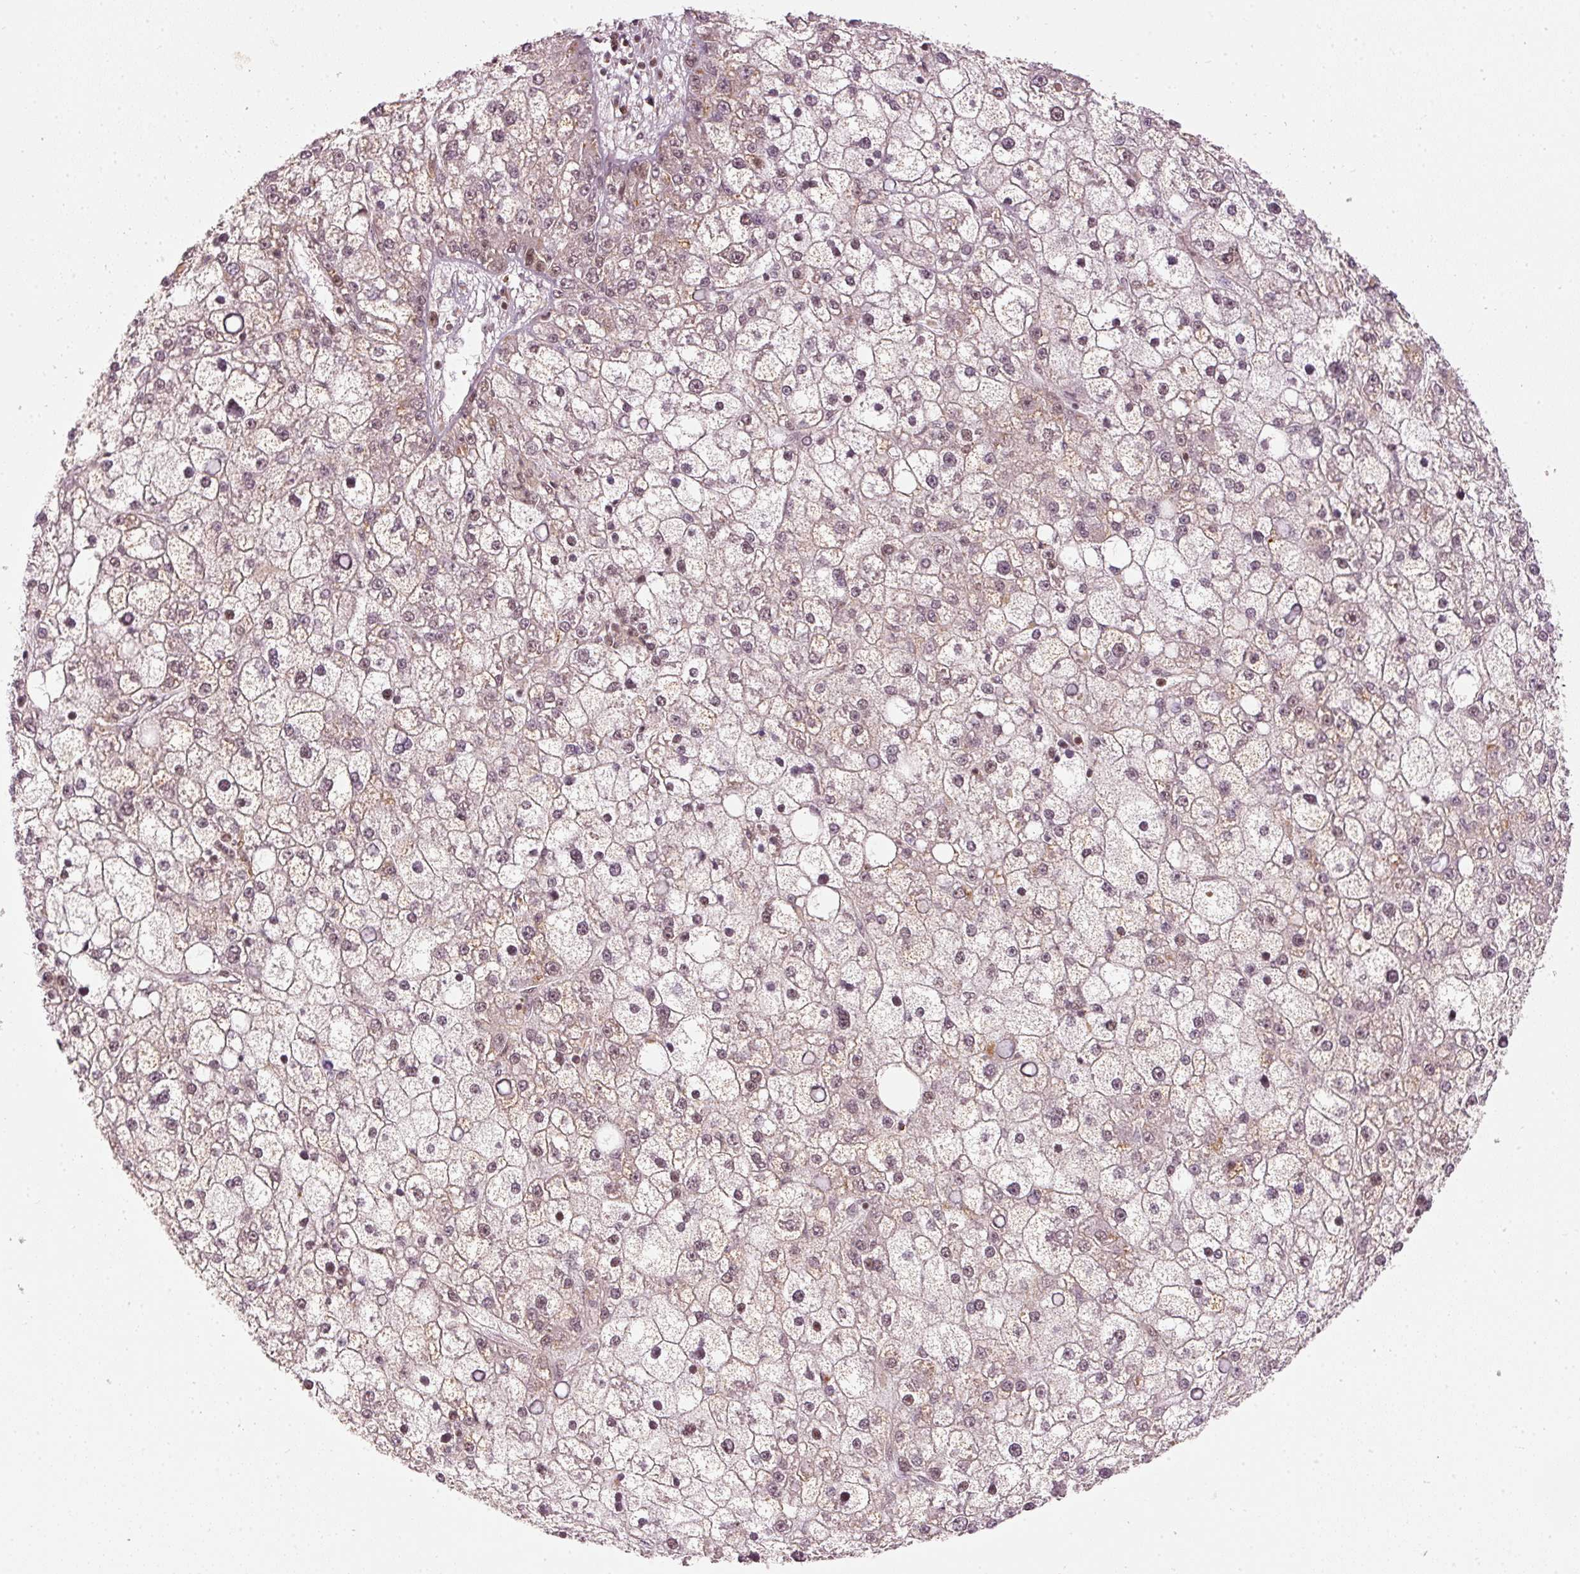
{"staining": {"intensity": "moderate", "quantity": "<25%", "location": "nuclear"}, "tissue": "liver cancer", "cell_type": "Tumor cells", "image_type": "cancer", "snomed": [{"axis": "morphology", "description": "Carcinoma, Hepatocellular, NOS"}, {"axis": "topography", "description": "Liver"}], "caption": "A brown stain labels moderate nuclear expression of a protein in hepatocellular carcinoma (liver) tumor cells.", "gene": "THOC6", "patient": {"sex": "male", "age": 67}}